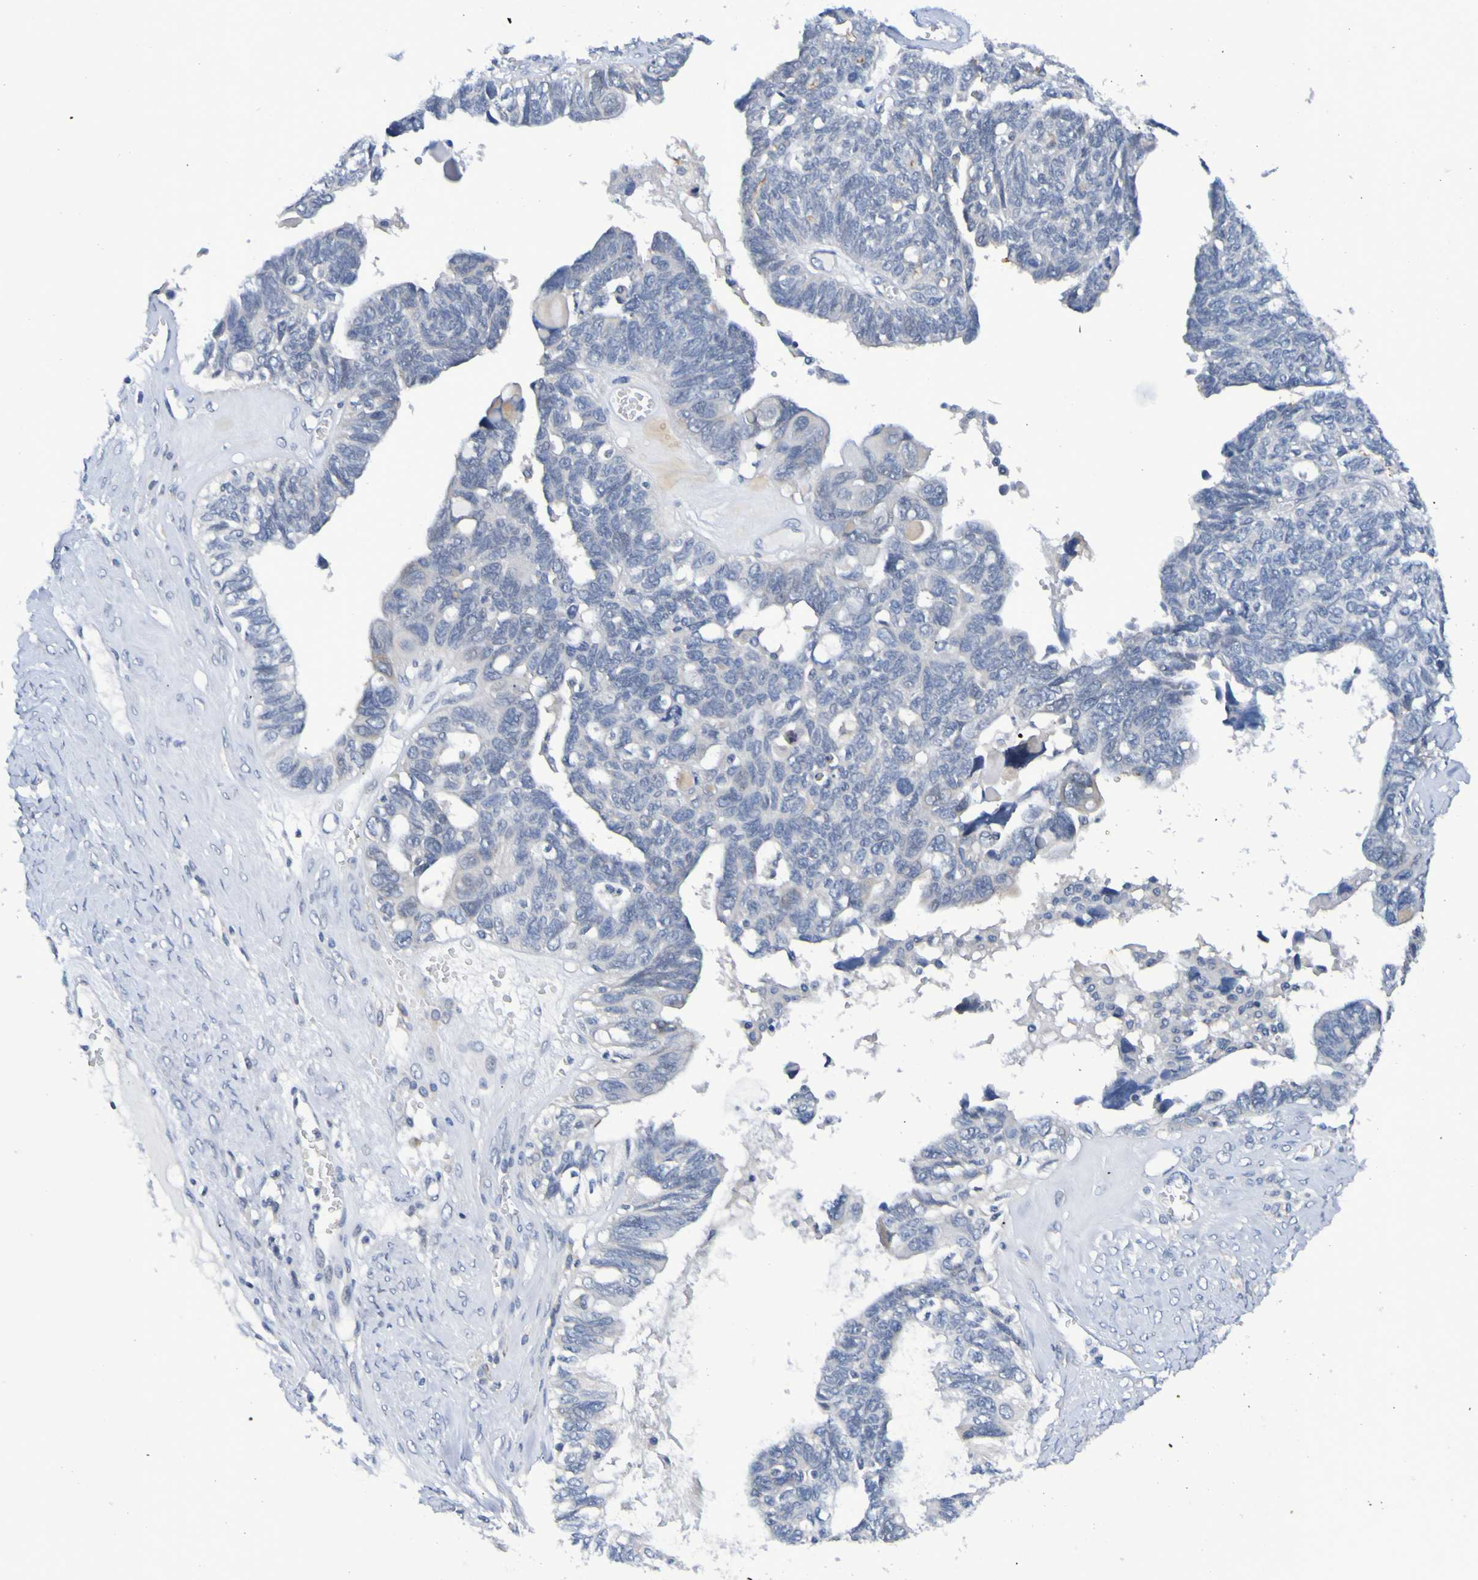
{"staining": {"intensity": "negative", "quantity": "none", "location": "none"}, "tissue": "ovarian cancer", "cell_type": "Tumor cells", "image_type": "cancer", "snomed": [{"axis": "morphology", "description": "Cystadenocarcinoma, serous, NOS"}, {"axis": "topography", "description": "Ovary"}], "caption": "IHC image of neoplastic tissue: serous cystadenocarcinoma (ovarian) stained with DAB (3,3'-diaminobenzidine) reveals no significant protein positivity in tumor cells.", "gene": "VMA21", "patient": {"sex": "female", "age": 79}}